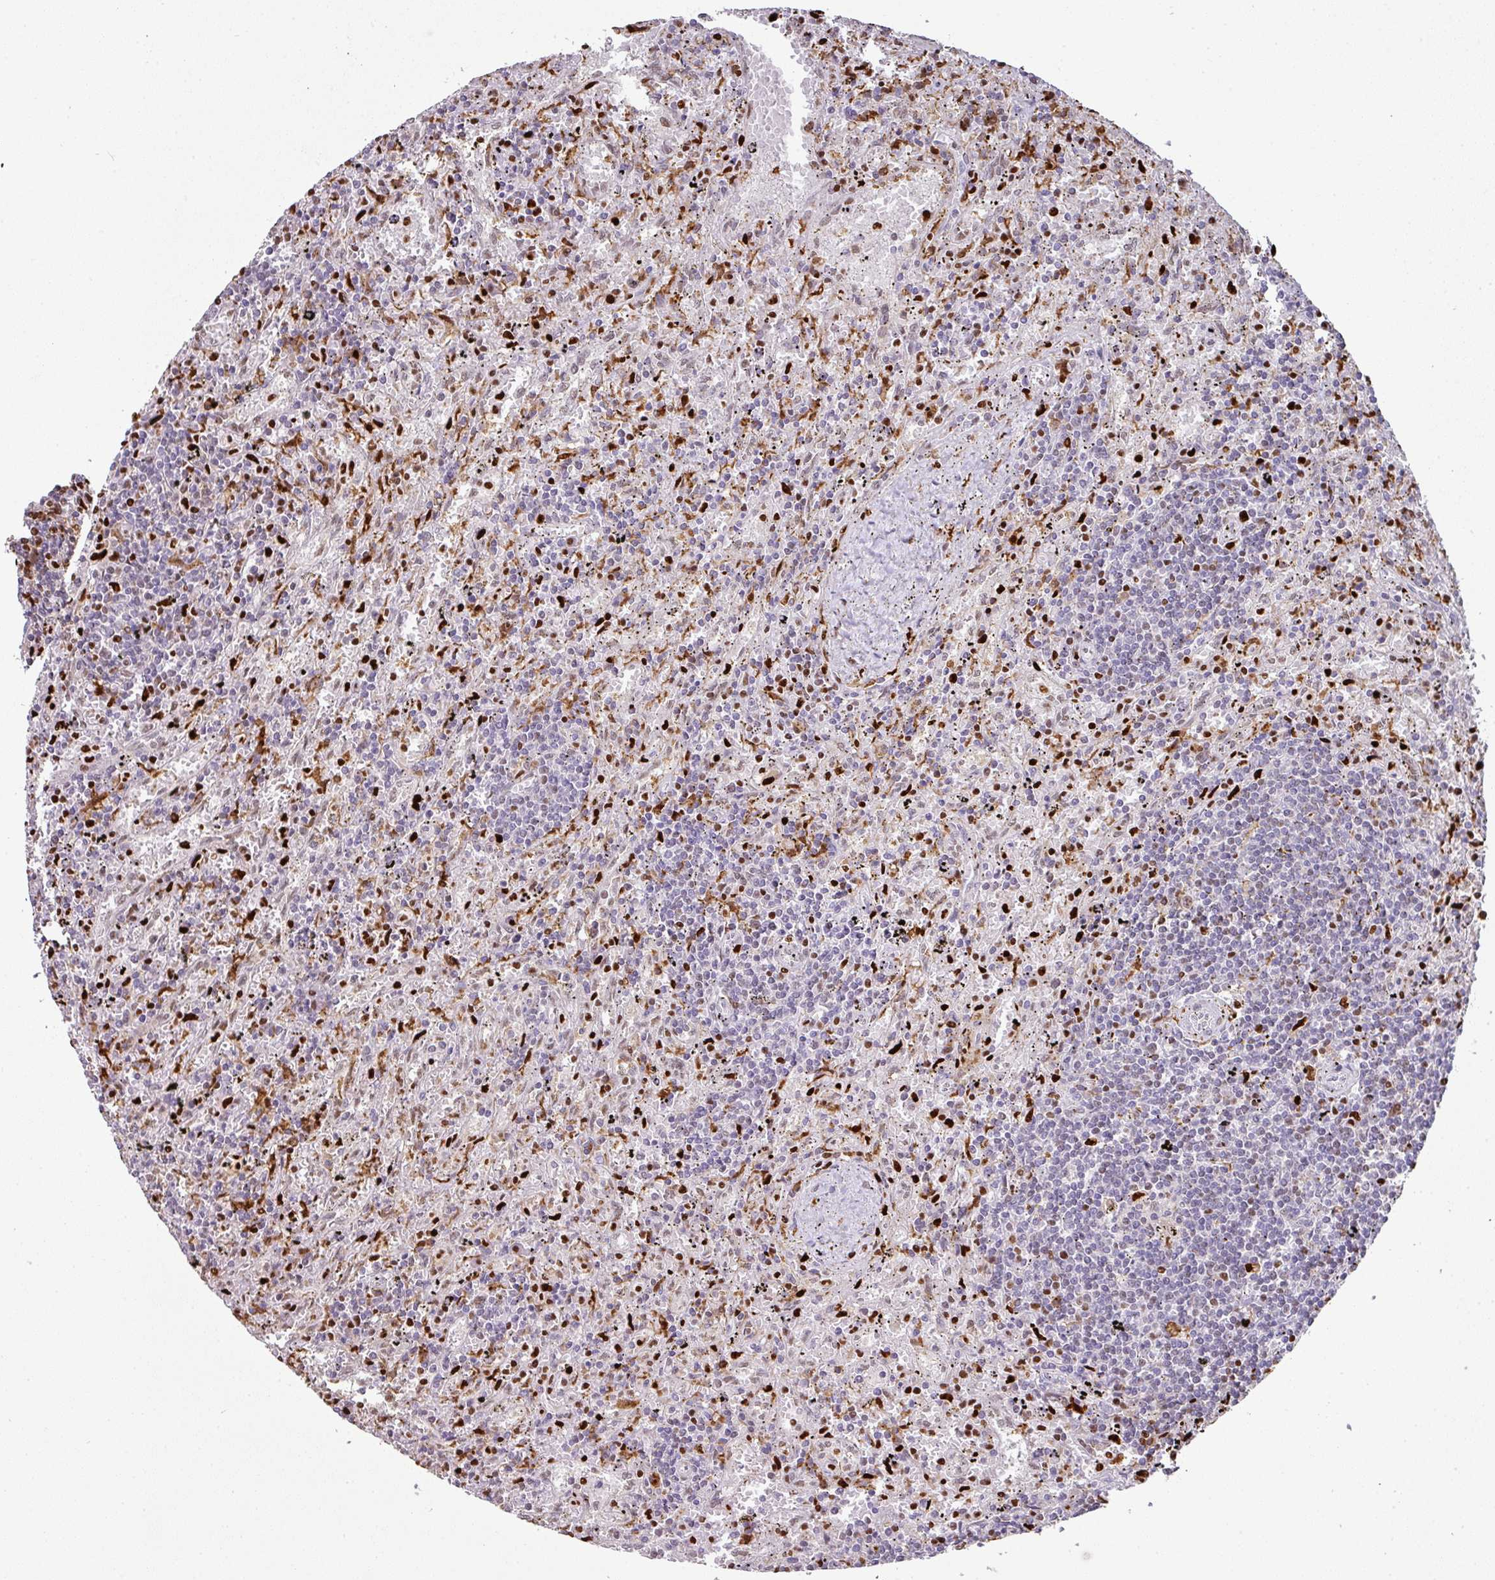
{"staining": {"intensity": "moderate", "quantity": "<25%", "location": "nuclear"}, "tissue": "lymphoma", "cell_type": "Tumor cells", "image_type": "cancer", "snomed": [{"axis": "morphology", "description": "Malignant lymphoma, non-Hodgkin's type, Low grade"}, {"axis": "topography", "description": "Spleen"}], "caption": "High-magnification brightfield microscopy of lymphoma stained with DAB (brown) and counterstained with hematoxylin (blue). tumor cells exhibit moderate nuclear positivity is present in approximately<25% of cells.", "gene": "SAMHD1", "patient": {"sex": "male", "age": 76}}